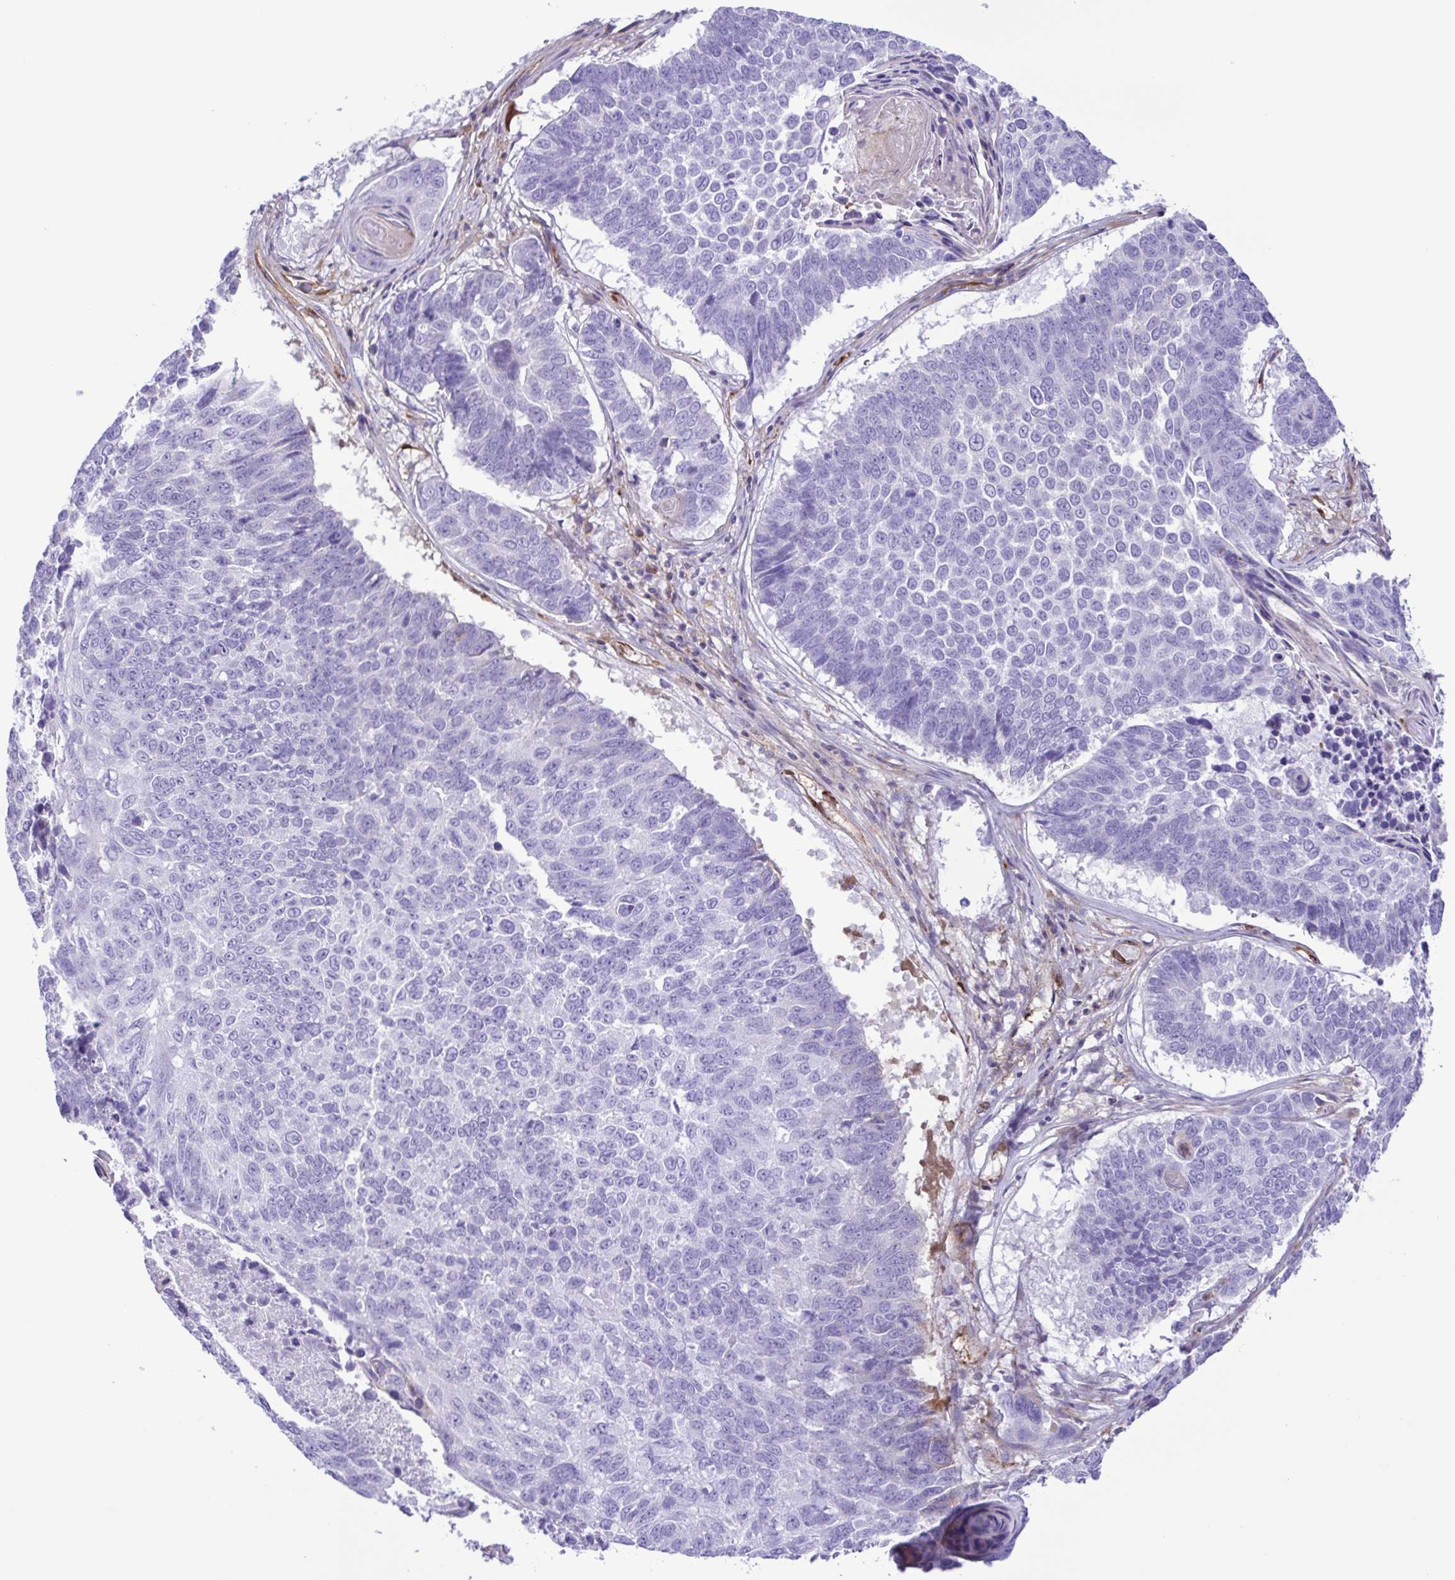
{"staining": {"intensity": "negative", "quantity": "none", "location": "none"}, "tissue": "lung cancer", "cell_type": "Tumor cells", "image_type": "cancer", "snomed": [{"axis": "morphology", "description": "Squamous cell carcinoma, NOS"}, {"axis": "topography", "description": "Lung"}], "caption": "This is an IHC photomicrograph of human lung cancer (squamous cell carcinoma). There is no expression in tumor cells.", "gene": "FLT1", "patient": {"sex": "male", "age": 73}}